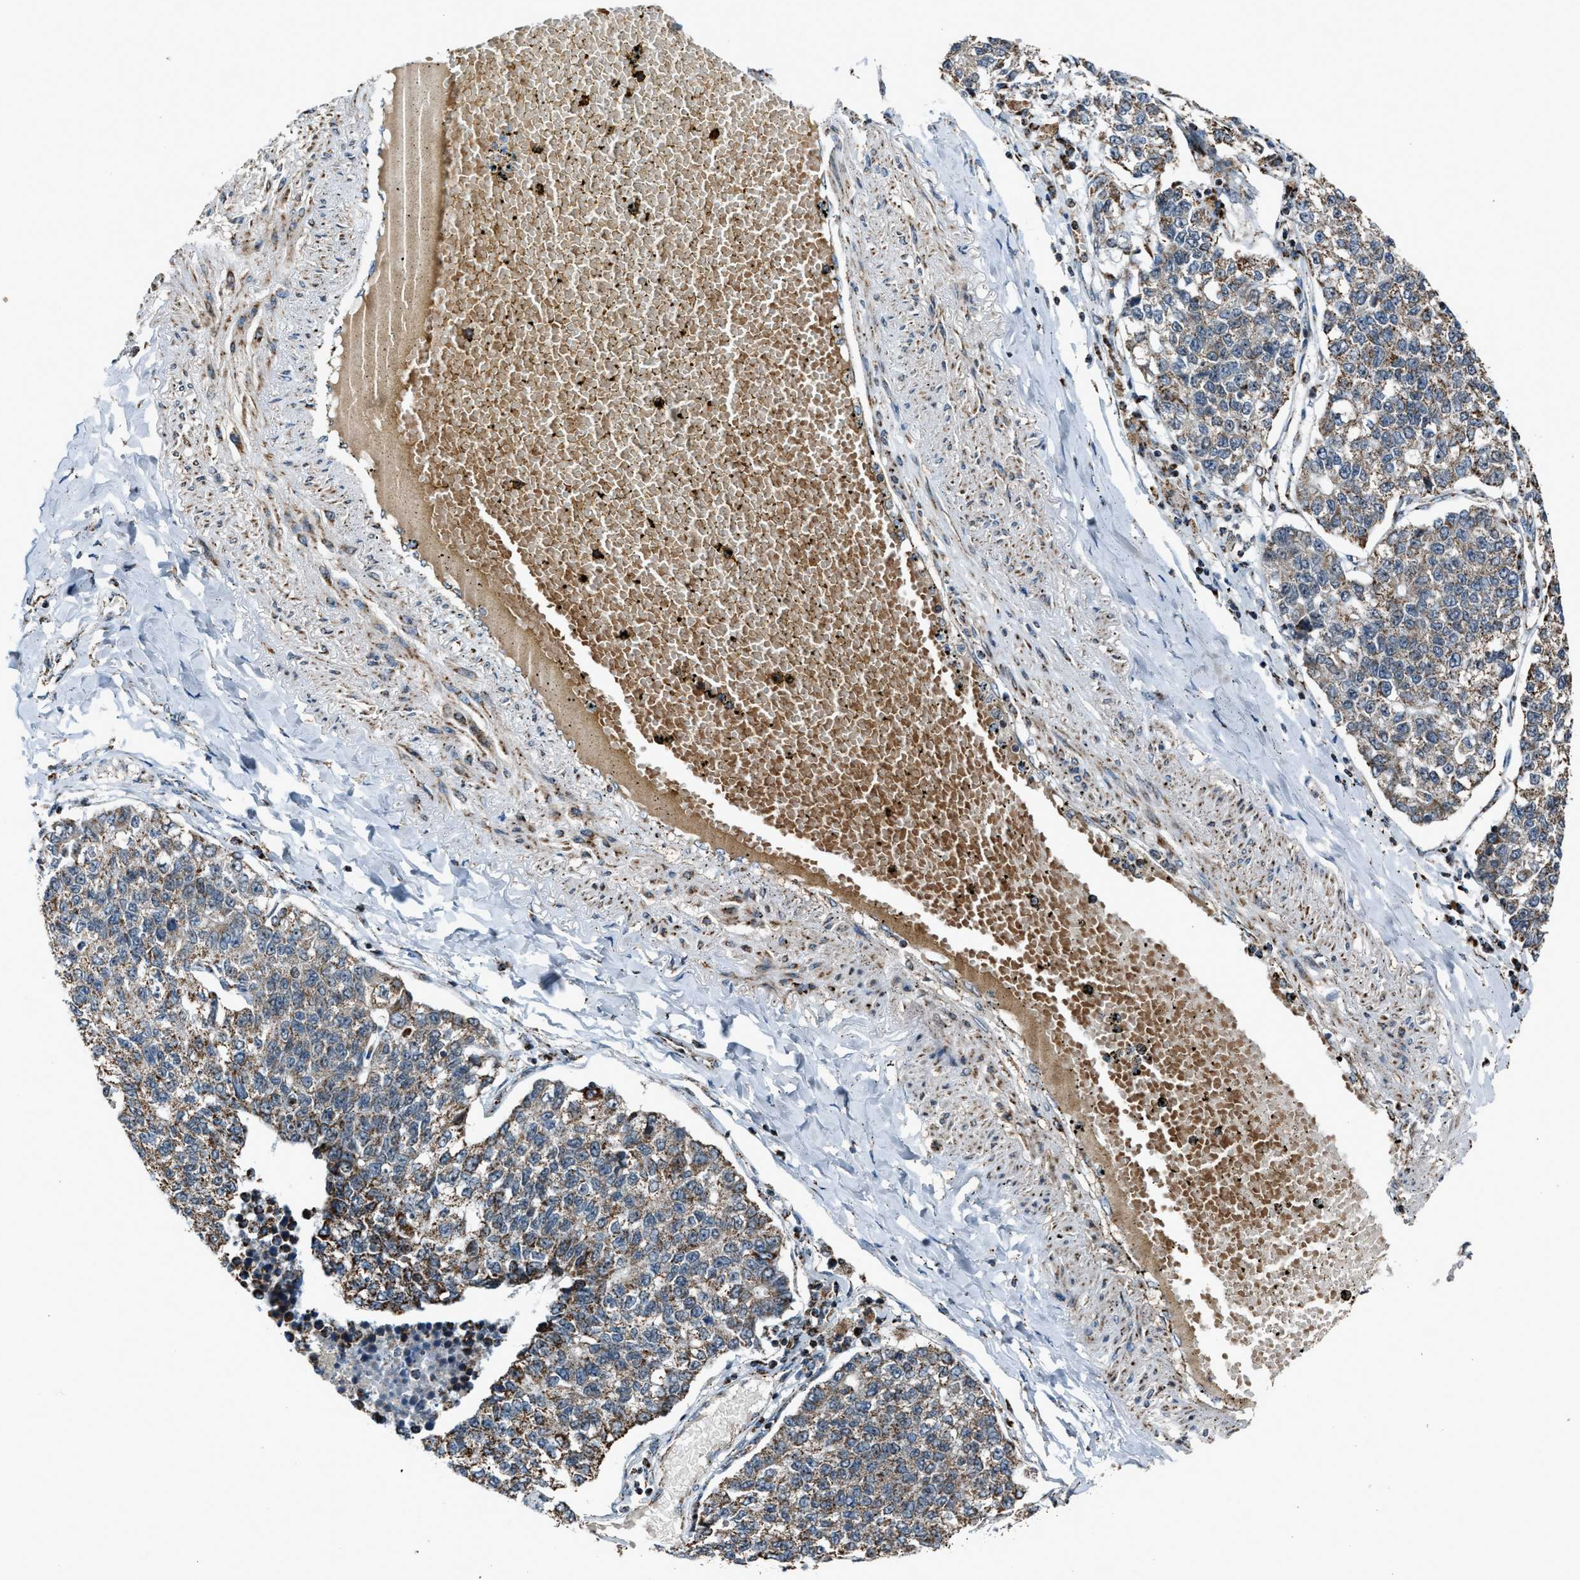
{"staining": {"intensity": "moderate", "quantity": ">75%", "location": "cytoplasmic/membranous"}, "tissue": "lung cancer", "cell_type": "Tumor cells", "image_type": "cancer", "snomed": [{"axis": "morphology", "description": "Adenocarcinoma, NOS"}, {"axis": "topography", "description": "Lung"}], "caption": "Brown immunohistochemical staining in lung cancer (adenocarcinoma) exhibits moderate cytoplasmic/membranous expression in about >75% of tumor cells.", "gene": "CHN2", "patient": {"sex": "male", "age": 49}}